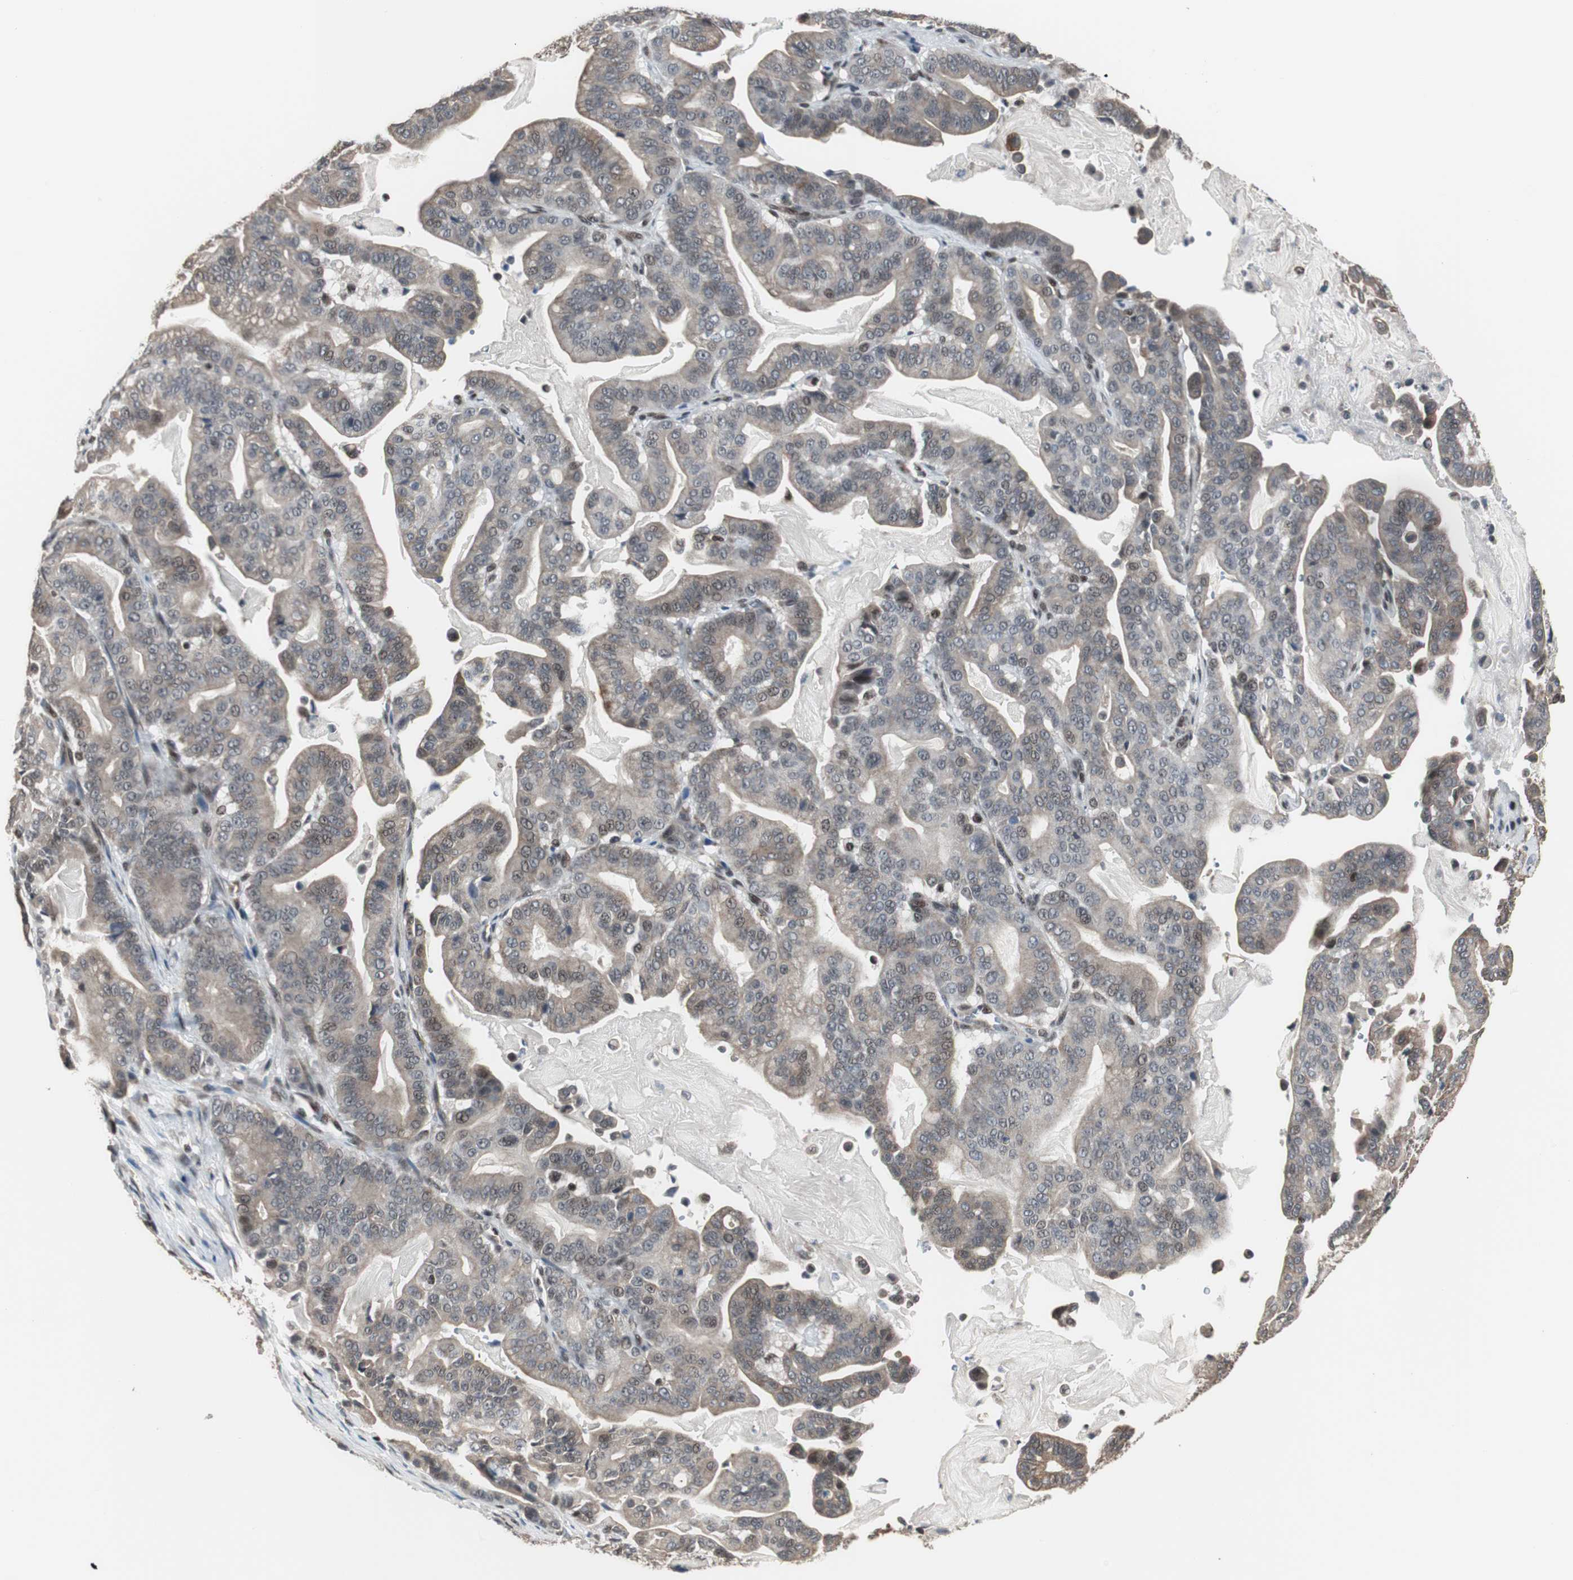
{"staining": {"intensity": "weak", "quantity": ">75%", "location": "cytoplasmic/membranous"}, "tissue": "pancreatic cancer", "cell_type": "Tumor cells", "image_type": "cancer", "snomed": [{"axis": "morphology", "description": "Adenocarcinoma, NOS"}, {"axis": "topography", "description": "Pancreas"}], "caption": "A high-resolution photomicrograph shows immunohistochemistry staining of pancreatic adenocarcinoma, which displays weak cytoplasmic/membranous expression in about >75% of tumor cells.", "gene": "TERF2IP", "patient": {"sex": "male", "age": 63}}